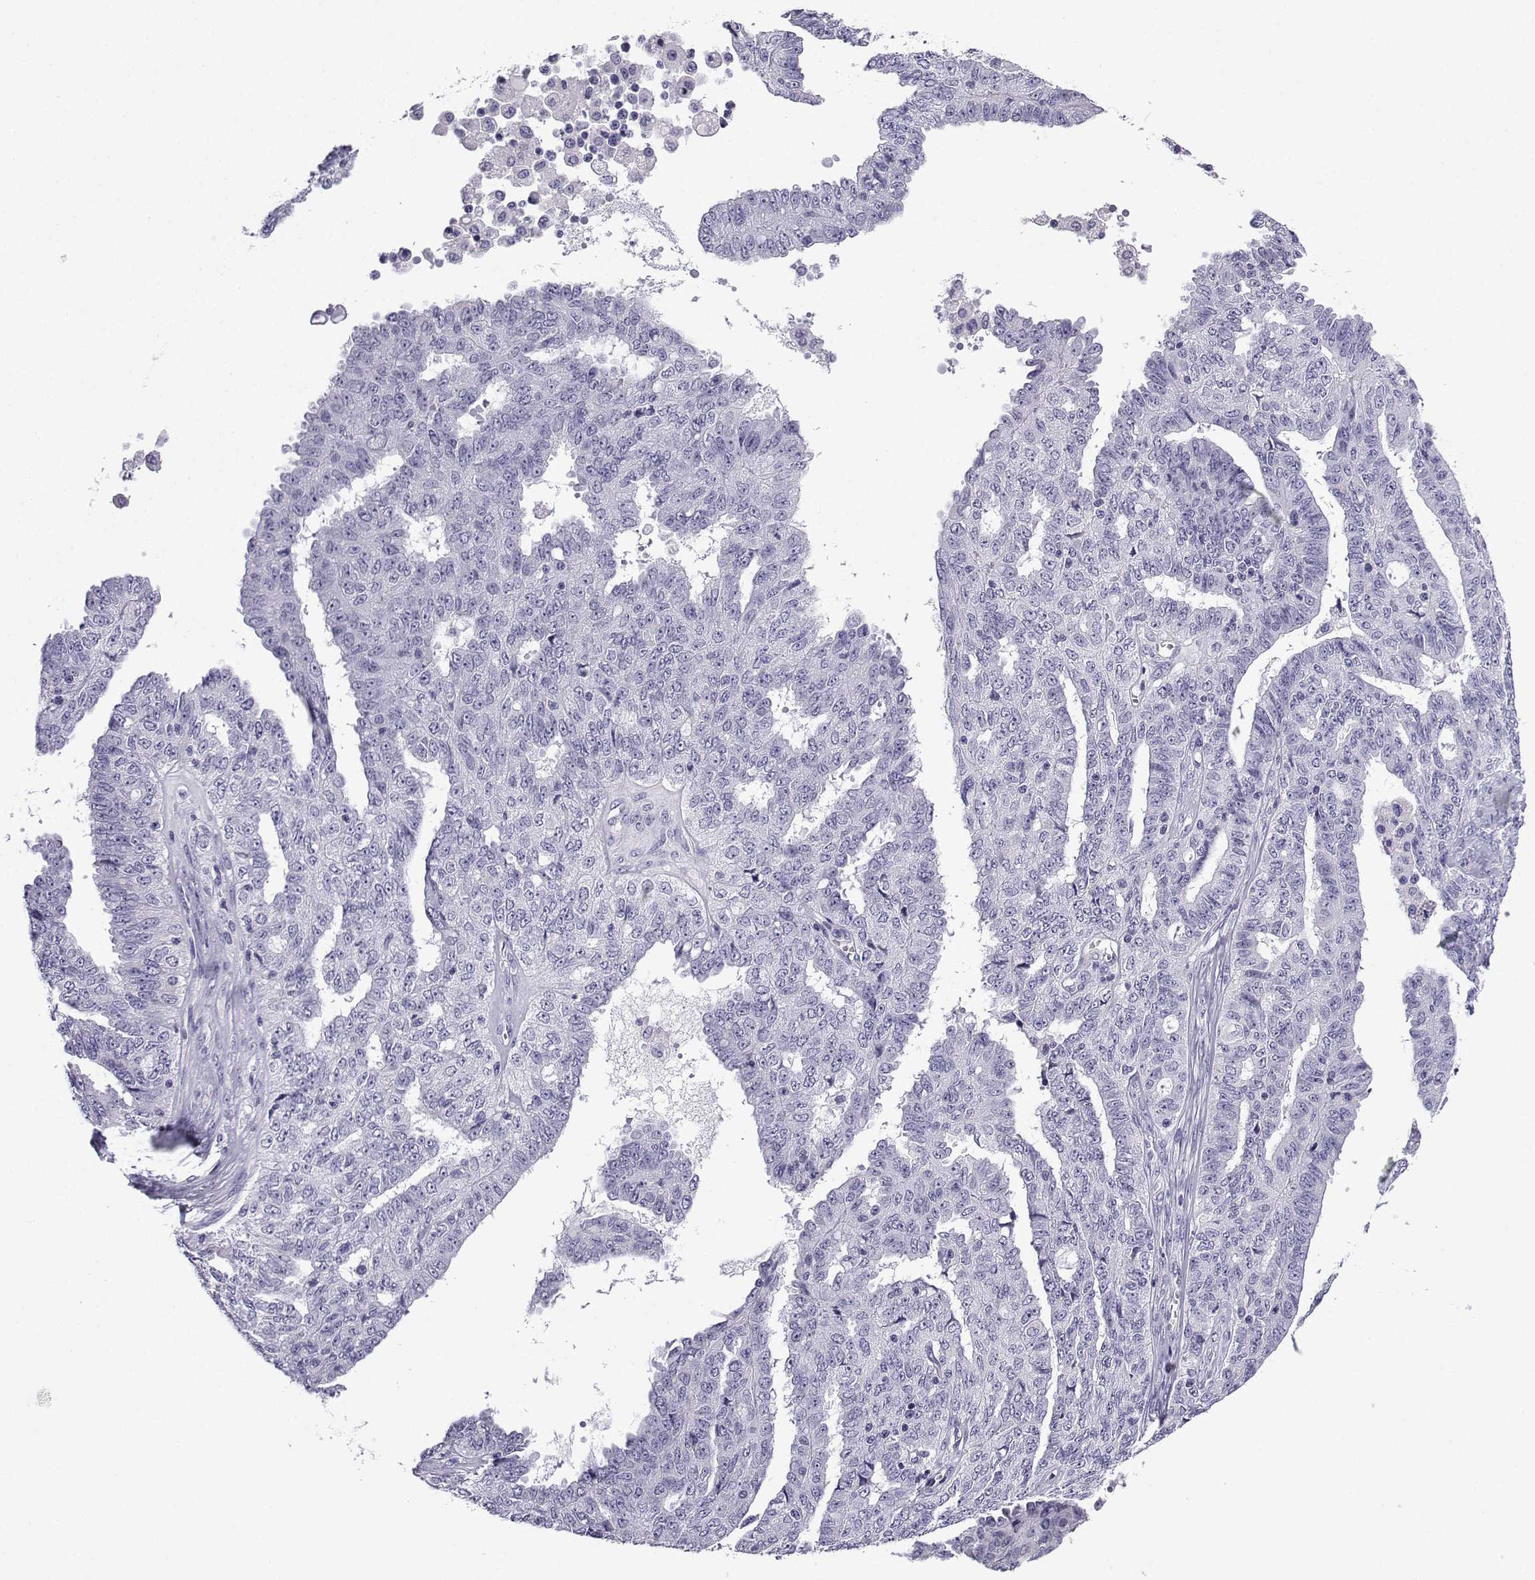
{"staining": {"intensity": "negative", "quantity": "none", "location": "none"}, "tissue": "ovarian cancer", "cell_type": "Tumor cells", "image_type": "cancer", "snomed": [{"axis": "morphology", "description": "Cystadenocarcinoma, serous, NOS"}, {"axis": "topography", "description": "Ovary"}], "caption": "DAB (3,3'-diaminobenzidine) immunohistochemical staining of ovarian cancer shows no significant staining in tumor cells.", "gene": "ACRBP", "patient": {"sex": "female", "age": 71}}